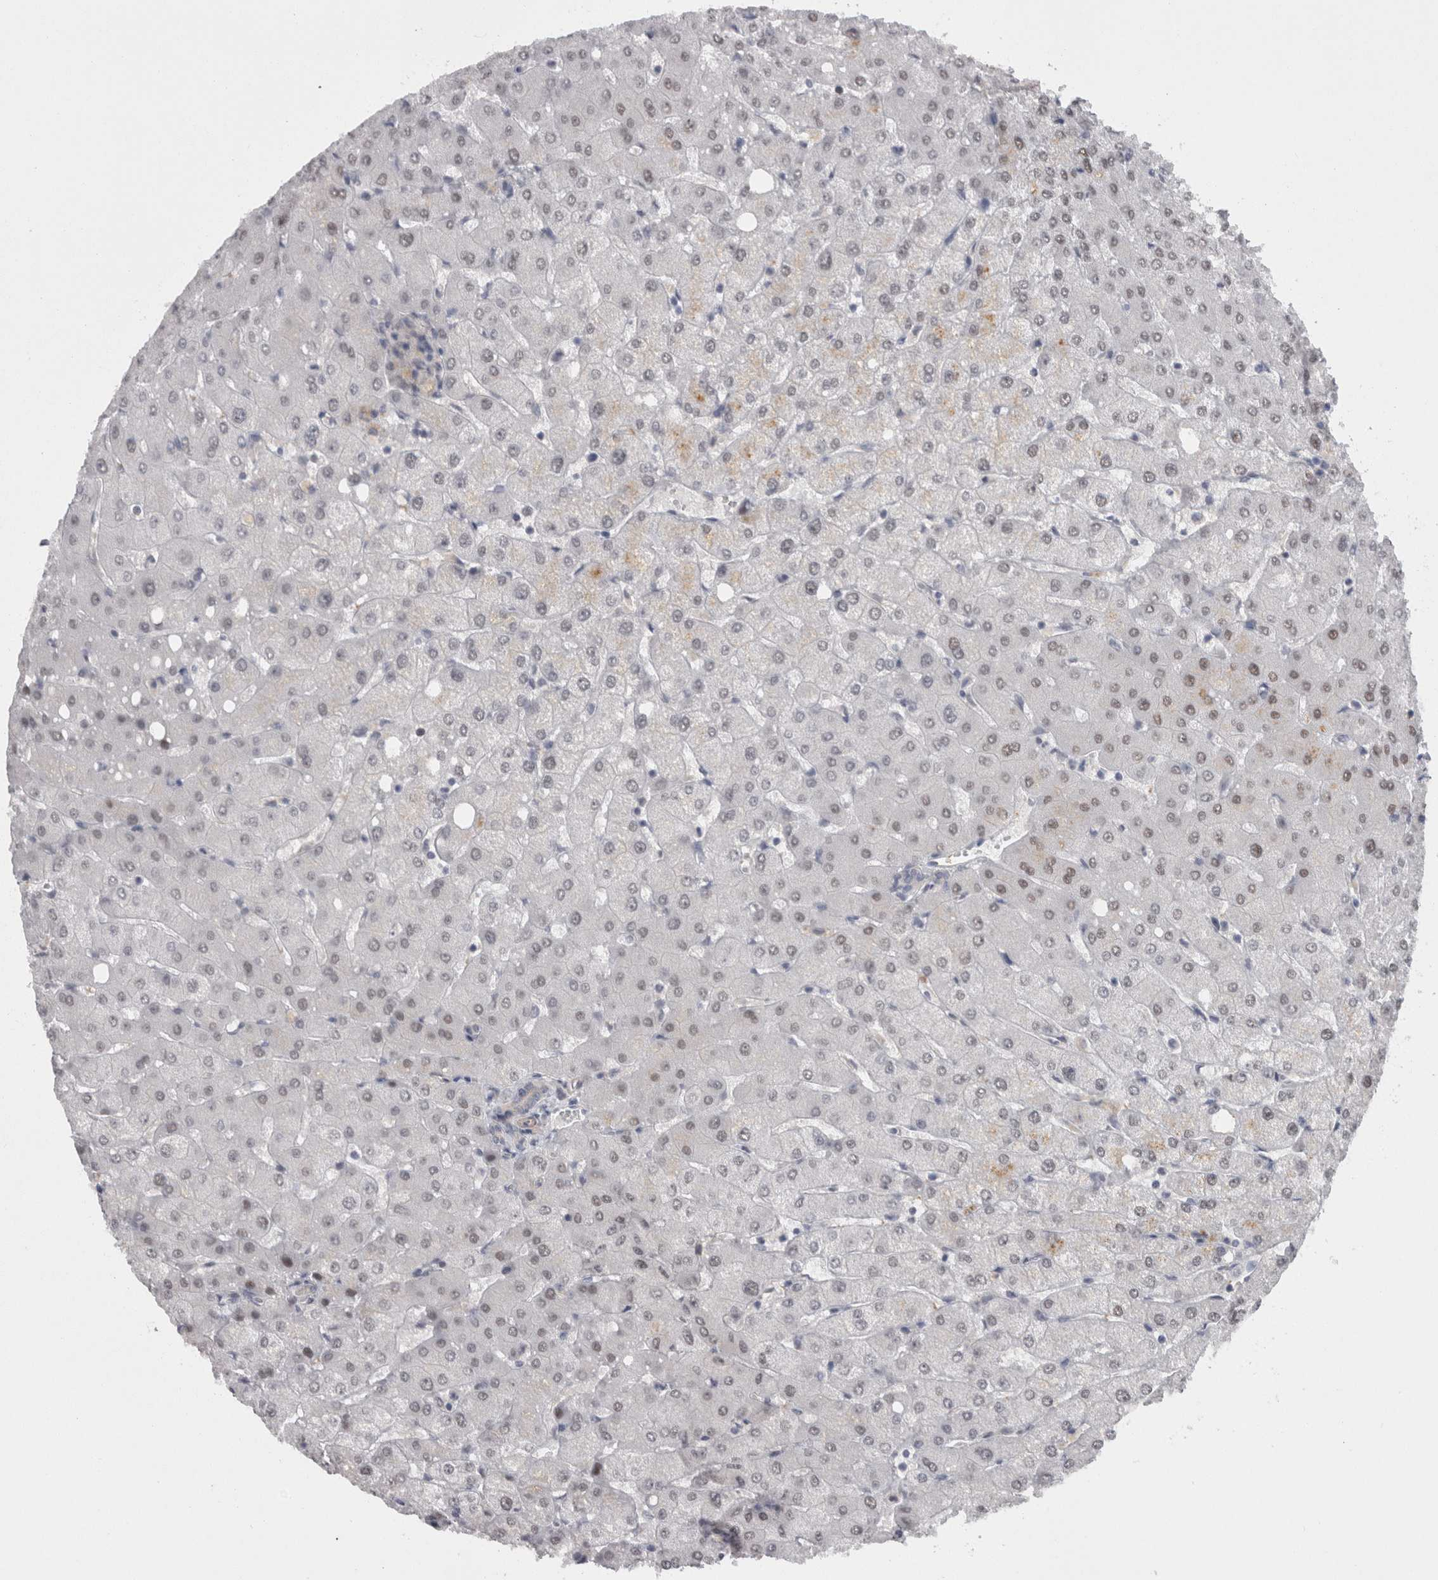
{"staining": {"intensity": "negative", "quantity": "none", "location": "none"}, "tissue": "liver", "cell_type": "Cholangiocytes", "image_type": "normal", "snomed": [{"axis": "morphology", "description": "Normal tissue, NOS"}, {"axis": "topography", "description": "Liver"}], "caption": "The histopathology image reveals no staining of cholangiocytes in benign liver. (DAB immunohistochemistry (IHC) with hematoxylin counter stain).", "gene": "RMDN1", "patient": {"sex": "female", "age": 54}}